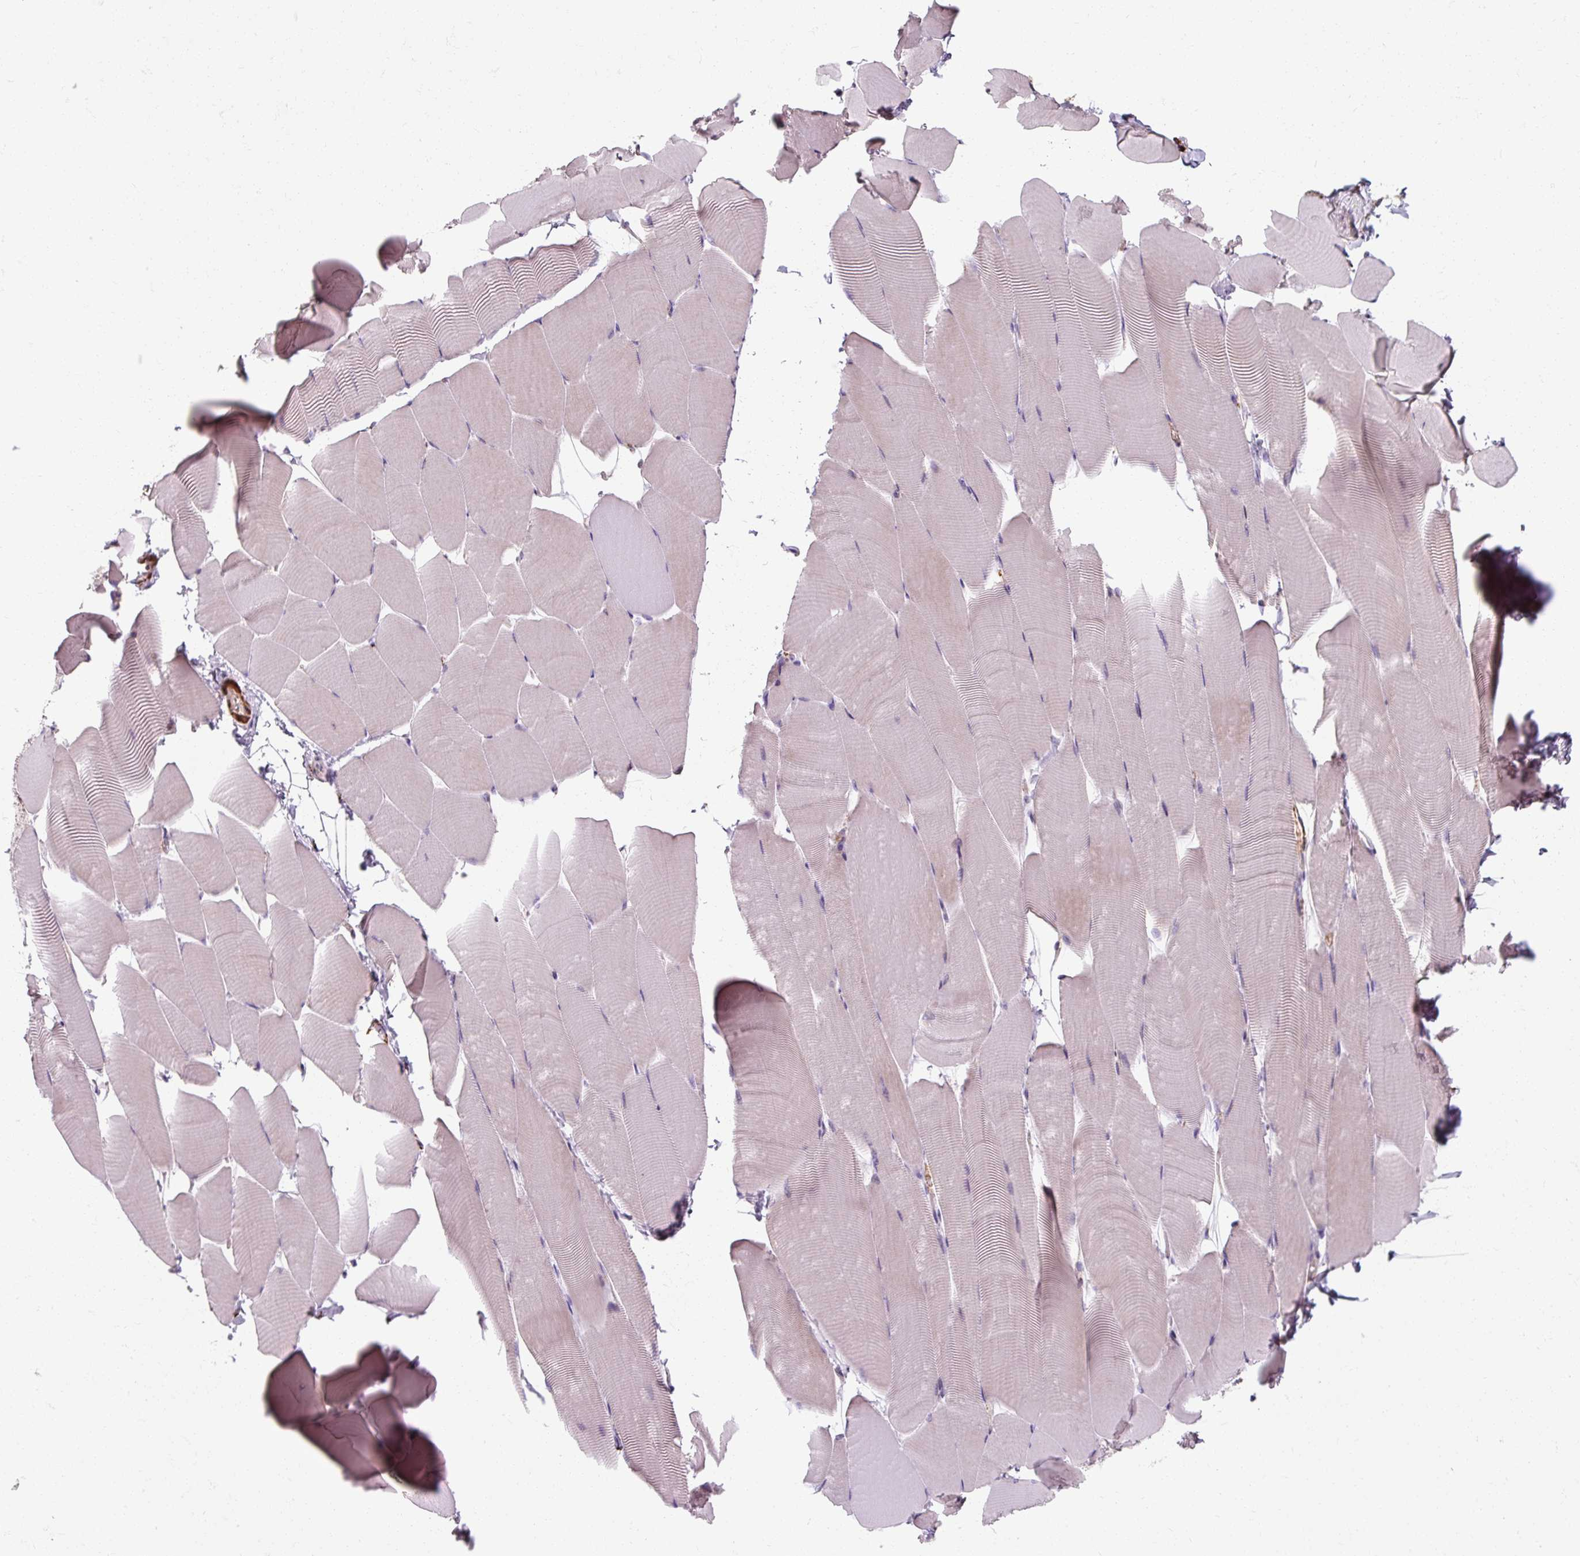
{"staining": {"intensity": "negative", "quantity": "none", "location": "none"}, "tissue": "skeletal muscle", "cell_type": "Myocytes", "image_type": "normal", "snomed": [{"axis": "morphology", "description": "Normal tissue, NOS"}, {"axis": "topography", "description": "Skeletal muscle"}], "caption": "DAB (3,3'-diaminobenzidine) immunohistochemical staining of unremarkable skeletal muscle reveals no significant expression in myocytes. (Immunohistochemistry (ihc), brightfield microscopy, high magnification).", "gene": "MRPS5", "patient": {"sex": "male", "age": 25}}